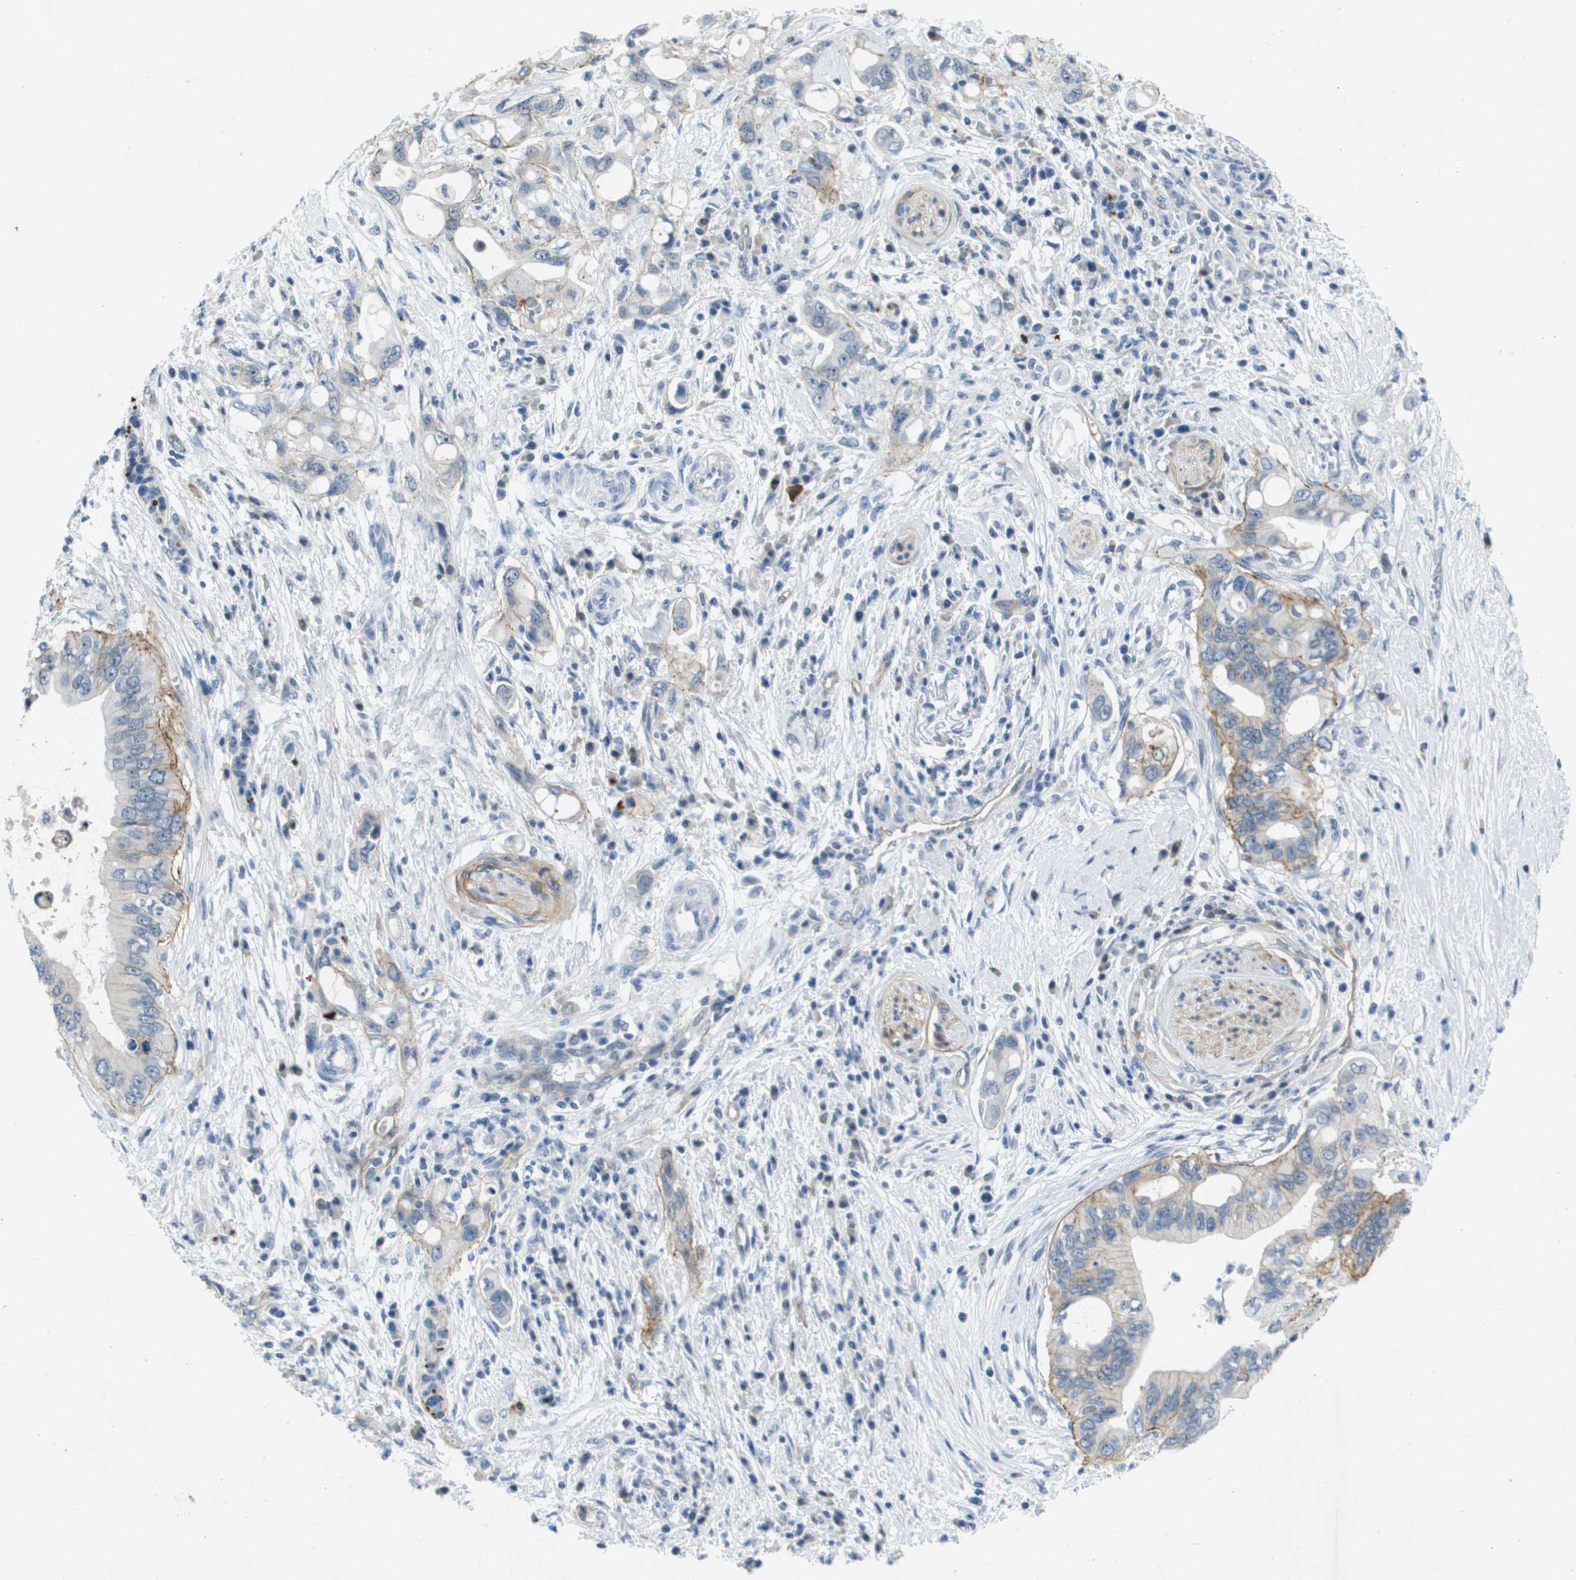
{"staining": {"intensity": "moderate", "quantity": "25%-75%", "location": "cytoplasmic/membranous"}, "tissue": "pancreatic cancer", "cell_type": "Tumor cells", "image_type": "cancer", "snomed": [{"axis": "morphology", "description": "Adenocarcinoma, NOS"}, {"axis": "topography", "description": "Pancreas"}], "caption": "A brown stain highlights moderate cytoplasmic/membranous expression of a protein in human adenocarcinoma (pancreatic) tumor cells. The staining was performed using DAB to visualize the protein expression in brown, while the nuclei were stained in blue with hematoxylin (Magnification: 20x).", "gene": "ITGA6", "patient": {"sex": "female", "age": 73}}